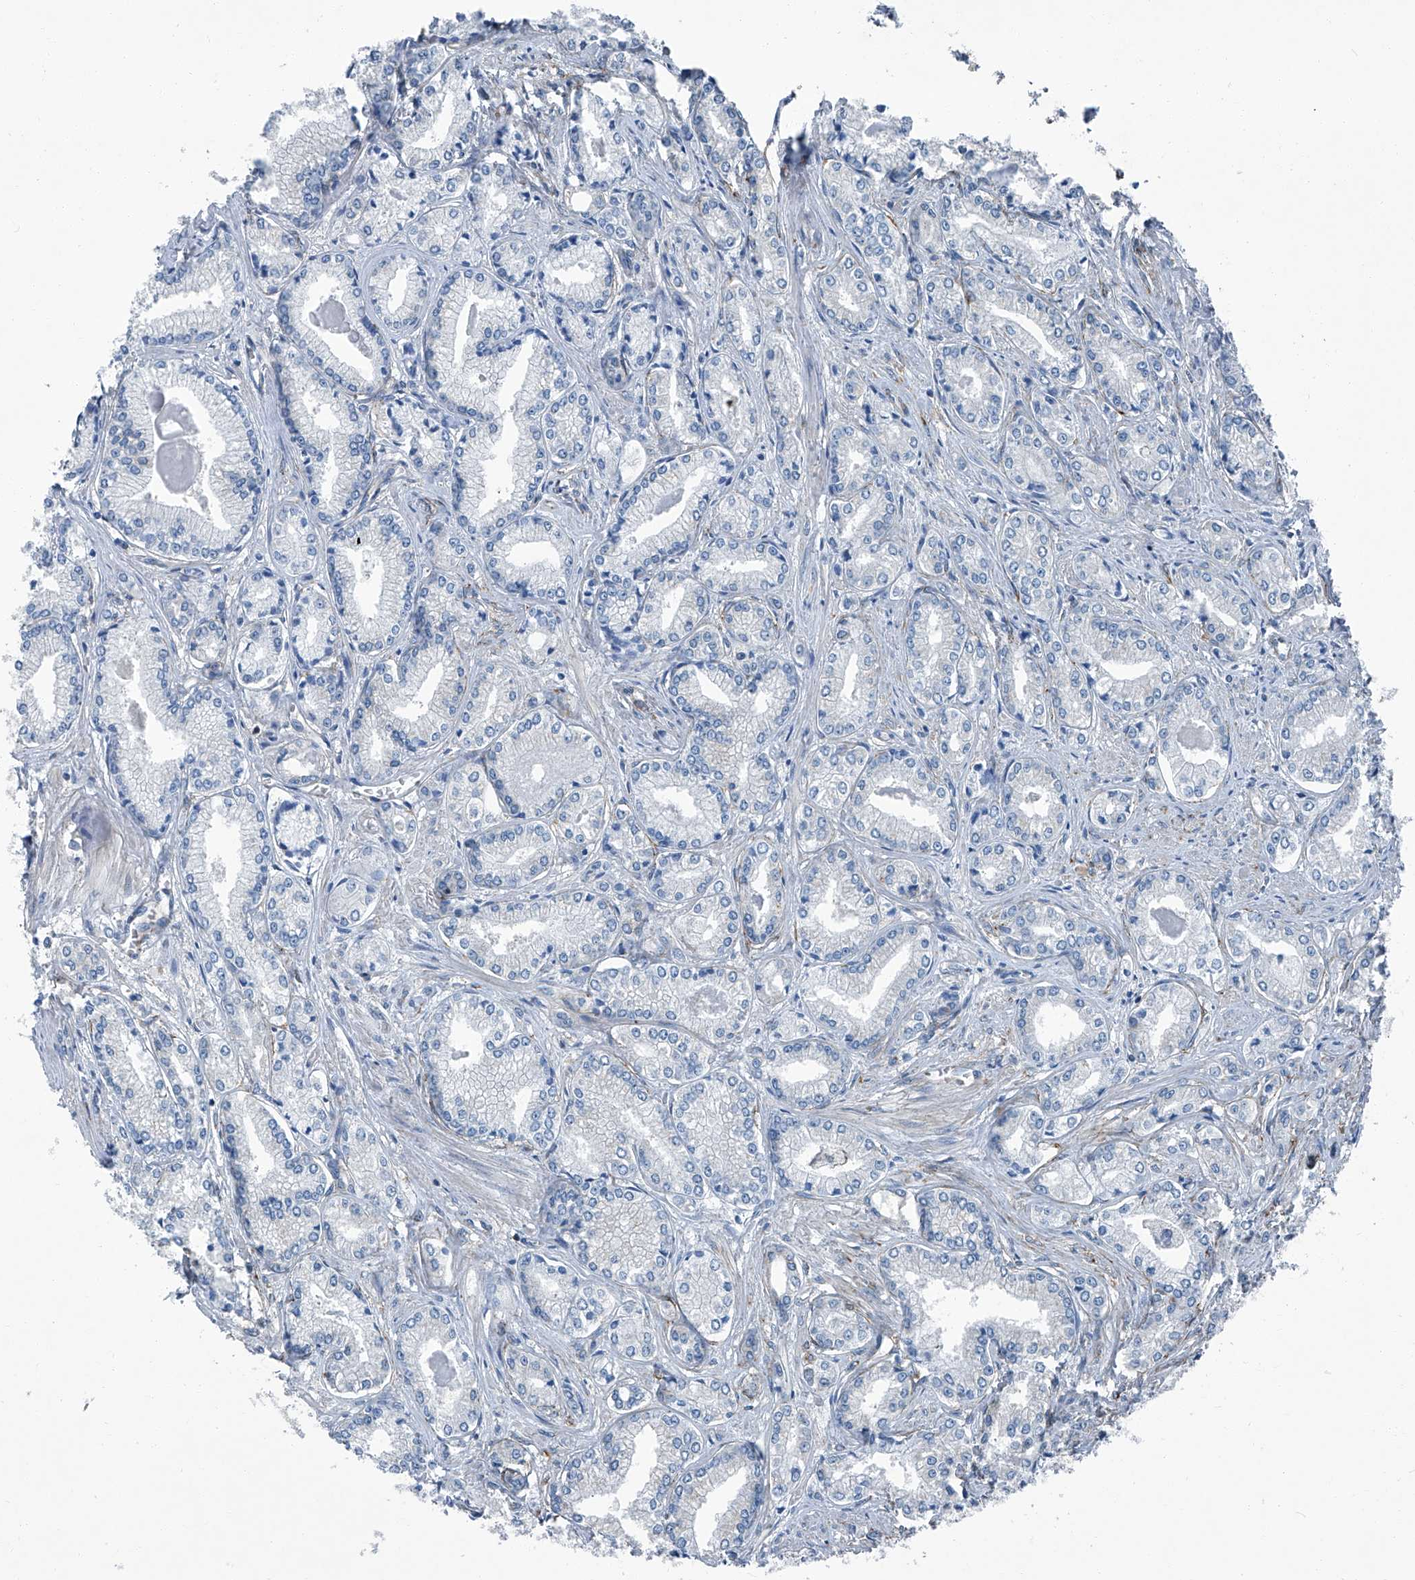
{"staining": {"intensity": "negative", "quantity": "none", "location": "none"}, "tissue": "prostate cancer", "cell_type": "Tumor cells", "image_type": "cancer", "snomed": [{"axis": "morphology", "description": "Adenocarcinoma, Low grade"}, {"axis": "topography", "description": "Prostate"}], "caption": "Image shows no significant protein expression in tumor cells of prostate cancer (adenocarcinoma (low-grade)).", "gene": "SEPTIN7", "patient": {"sex": "male", "age": 60}}